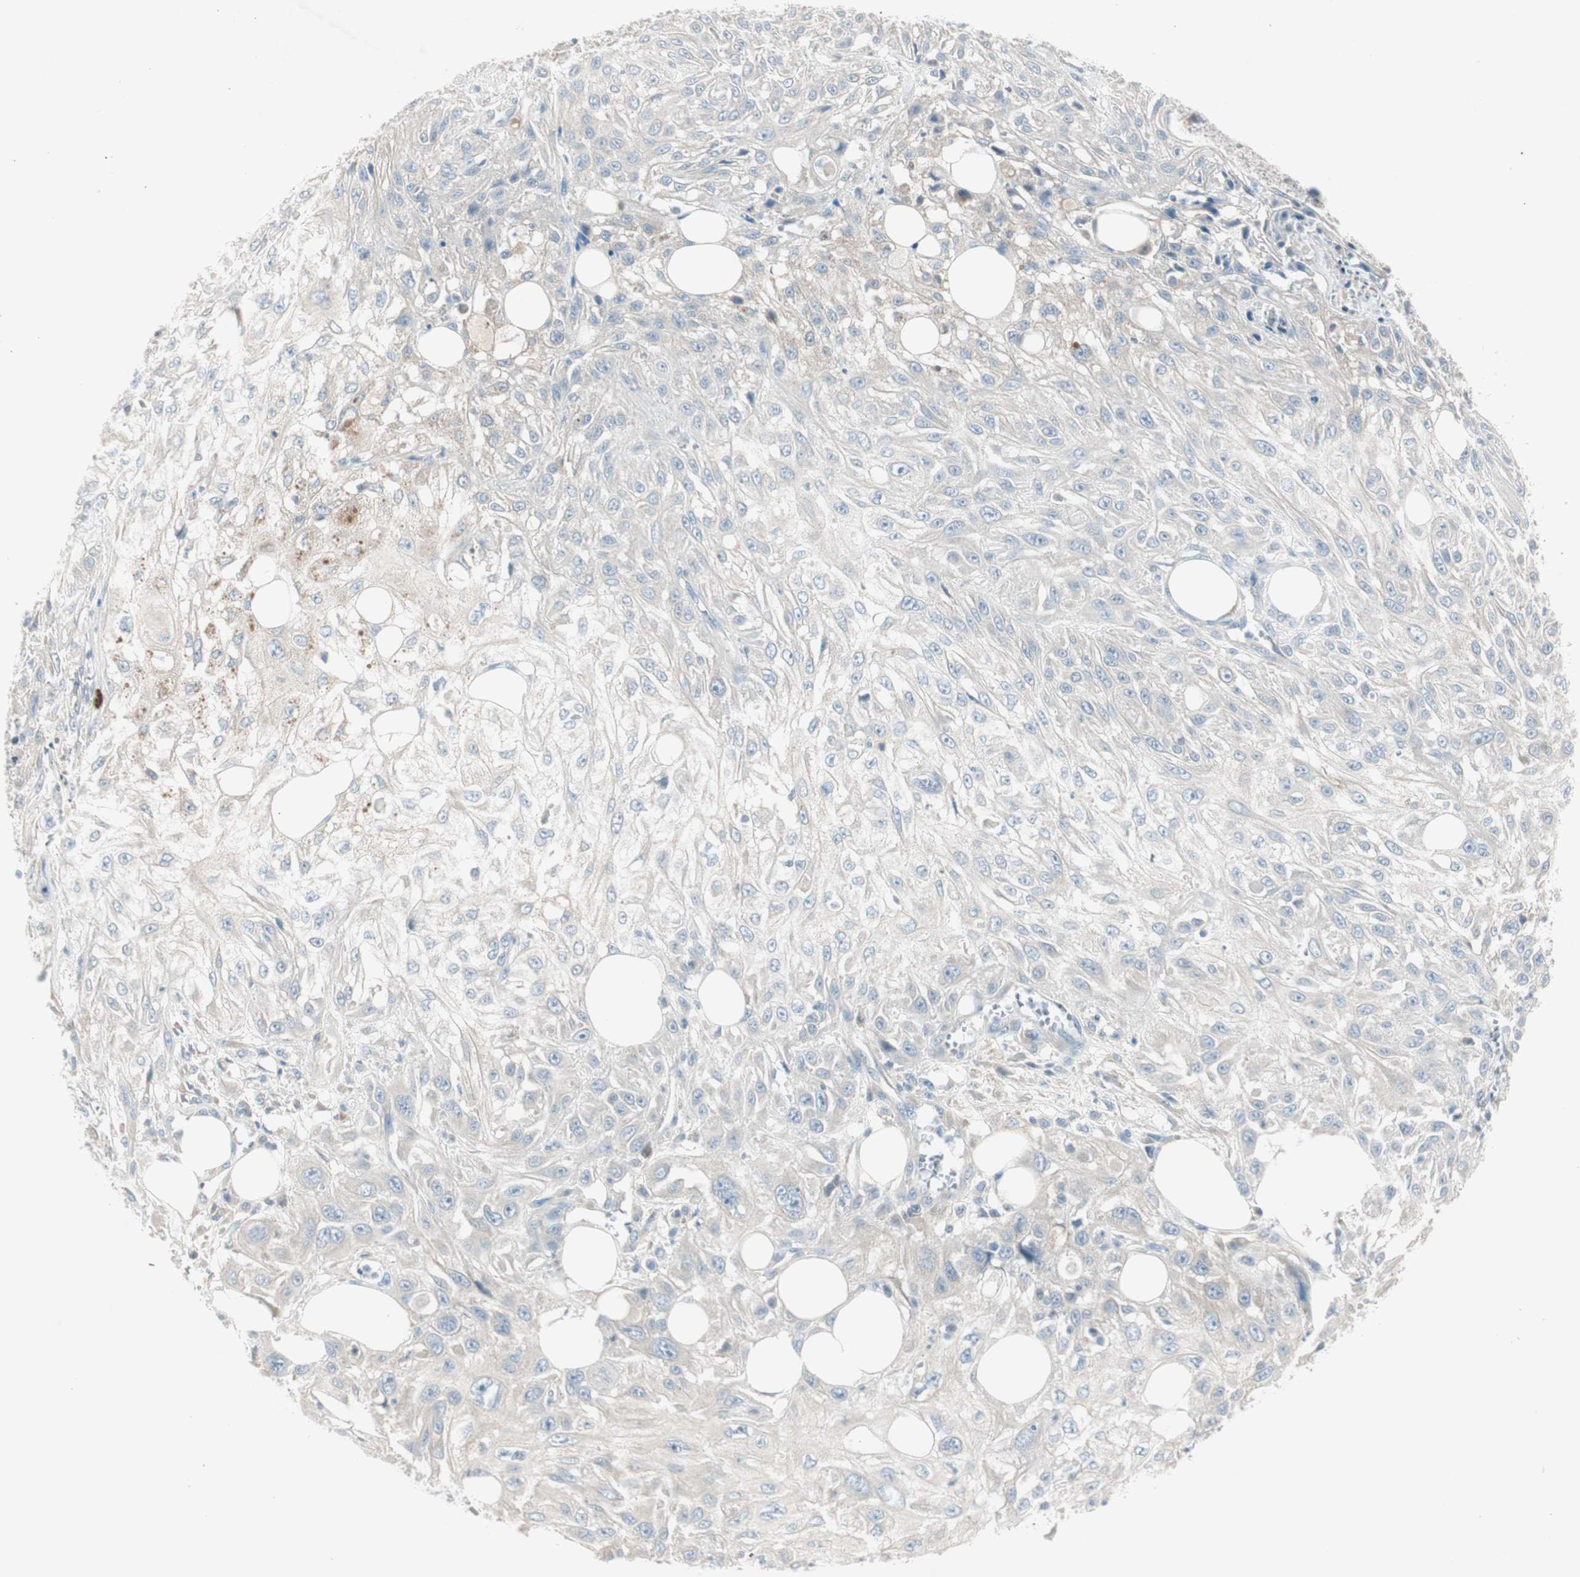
{"staining": {"intensity": "weak", "quantity": "<25%", "location": "cytoplasmic/membranous"}, "tissue": "skin cancer", "cell_type": "Tumor cells", "image_type": "cancer", "snomed": [{"axis": "morphology", "description": "Squamous cell carcinoma, NOS"}, {"axis": "topography", "description": "Skin"}], "caption": "A high-resolution image shows immunohistochemistry staining of skin cancer, which reveals no significant staining in tumor cells.", "gene": "MAPRE3", "patient": {"sex": "male", "age": 75}}